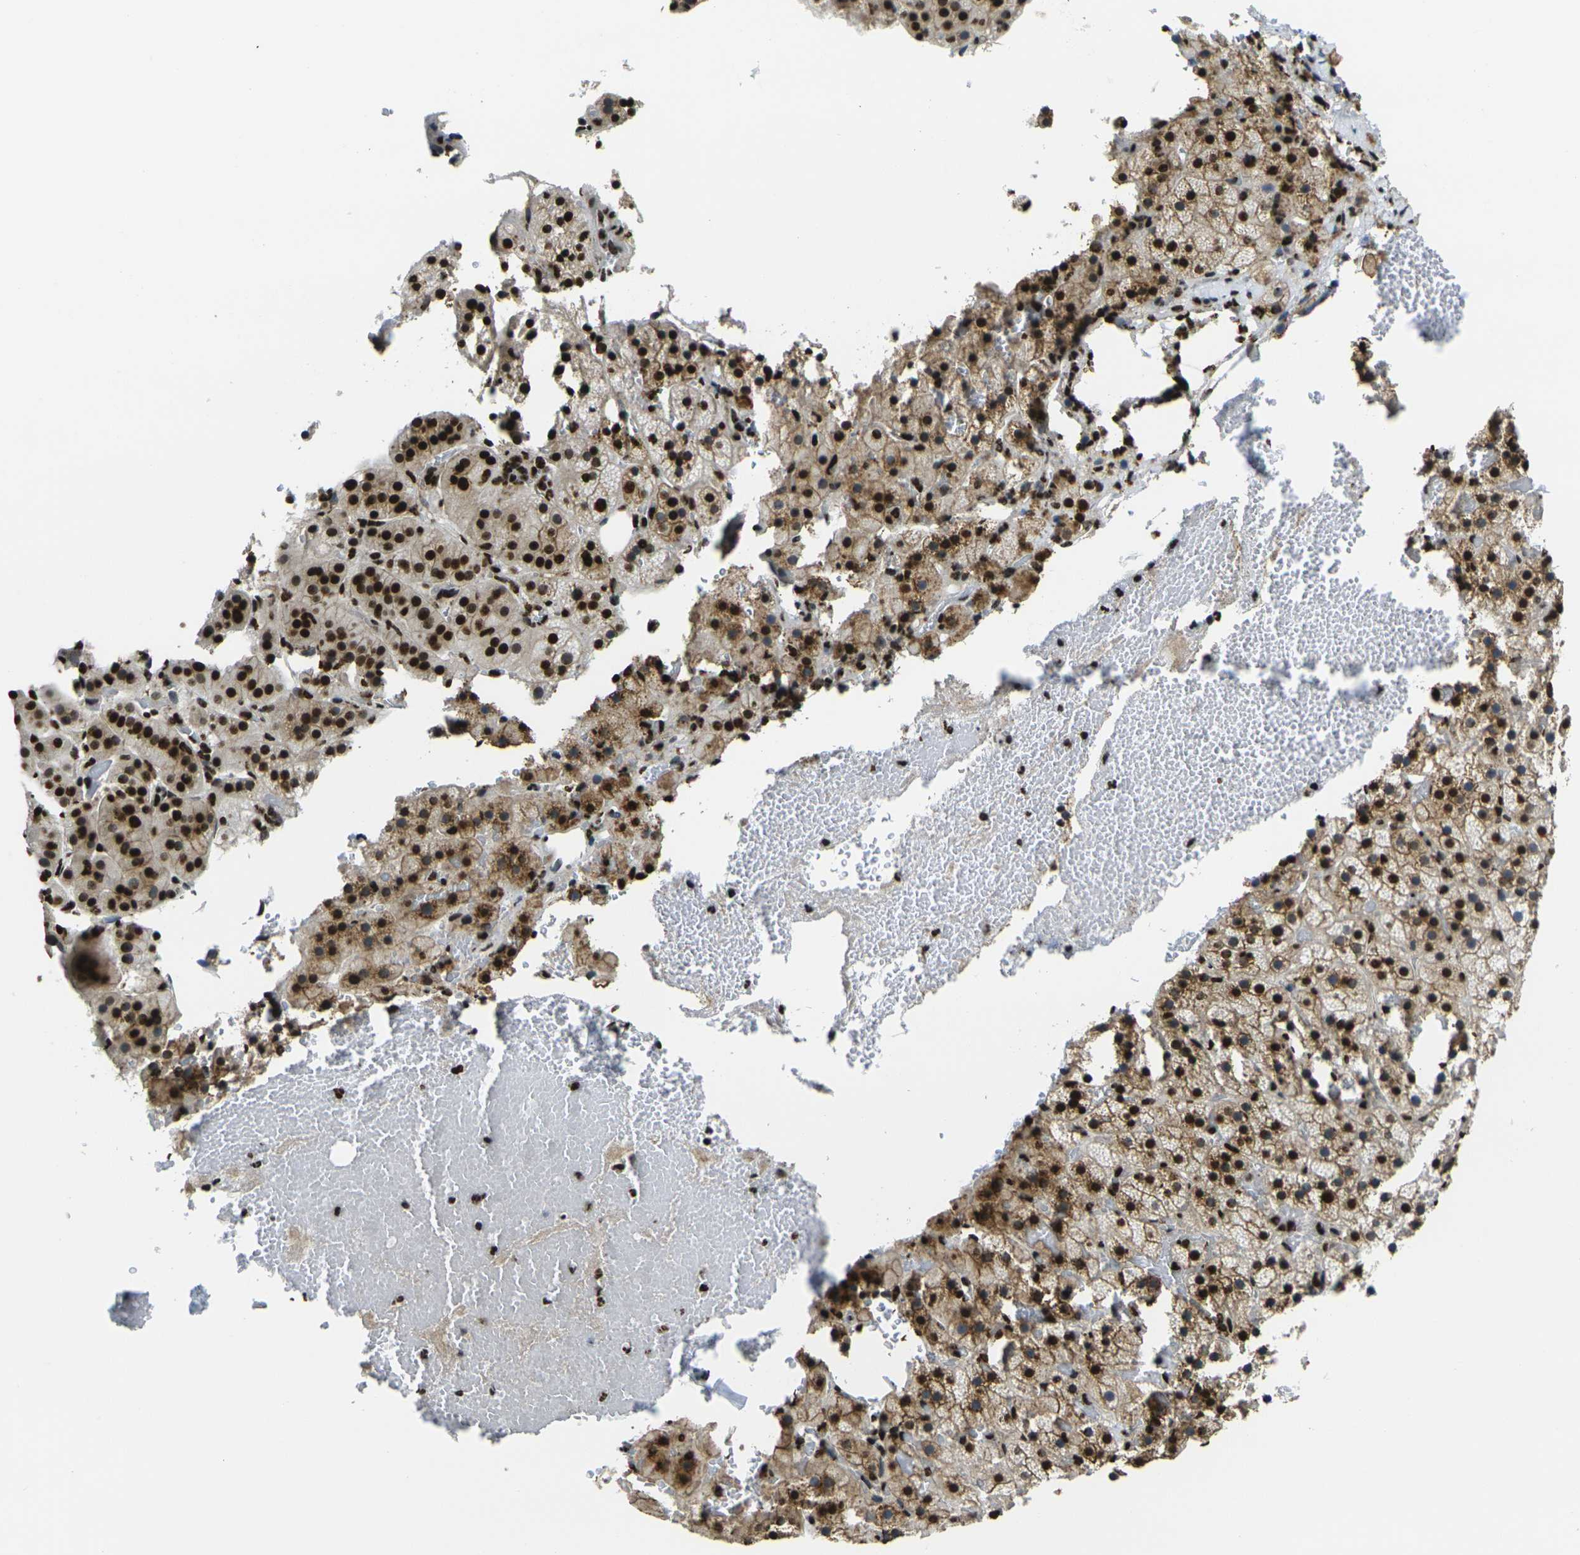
{"staining": {"intensity": "strong", "quantity": ">75%", "location": "nuclear"}, "tissue": "adrenal gland", "cell_type": "Glandular cells", "image_type": "normal", "snomed": [{"axis": "morphology", "description": "Normal tissue, NOS"}, {"axis": "topography", "description": "Adrenal gland"}], "caption": "The micrograph demonstrates immunohistochemical staining of benign adrenal gland. There is strong nuclear expression is present in about >75% of glandular cells.", "gene": "SMARCC1", "patient": {"sex": "female", "age": 59}}